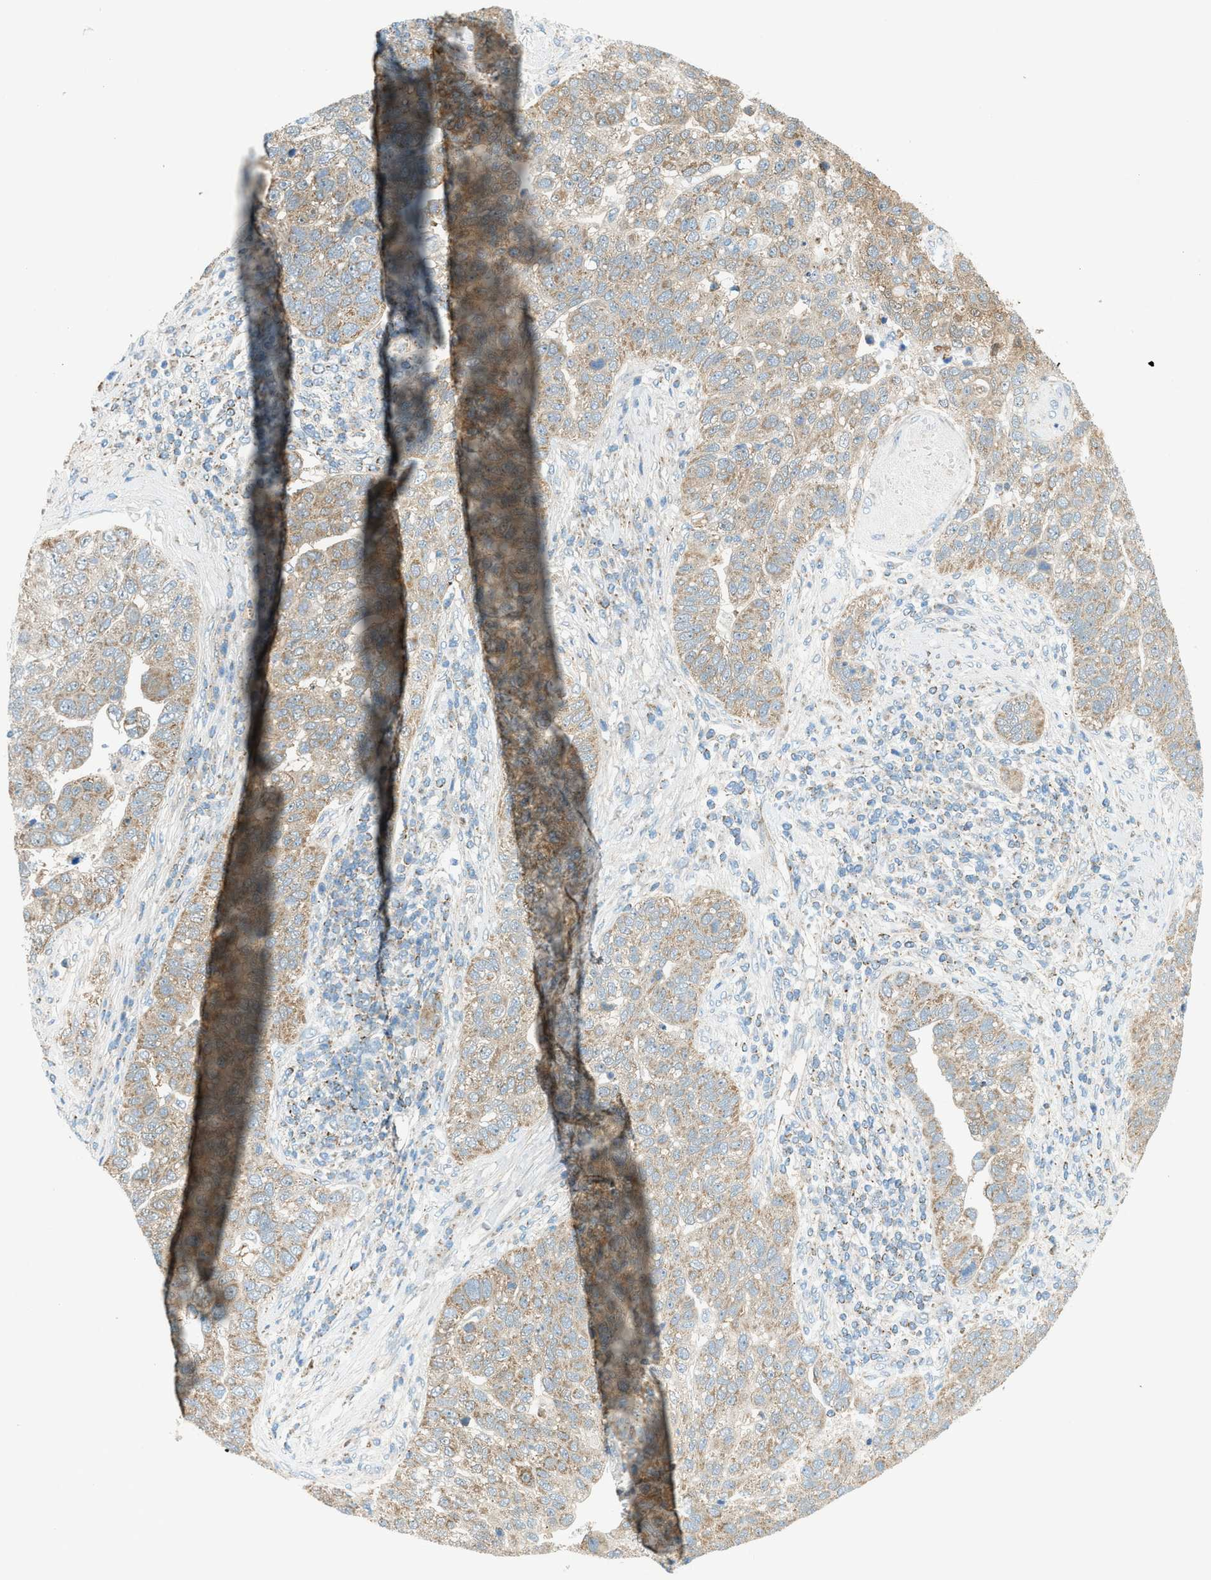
{"staining": {"intensity": "weak", "quantity": ">75%", "location": "cytoplasmic/membranous"}, "tissue": "pancreatic cancer", "cell_type": "Tumor cells", "image_type": "cancer", "snomed": [{"axis": "morphology", "description": "Adenocarcinoma, NOS"}, {"axis": "topography", "description": "Pancreas"}], "caption": "Protein staining of adenocarcinoma (pancreatic) tissue exhibits weak cytoplasmic/membranous staining in approximately >75% of tumor cells. (DAB (3,3'-diaminobenzidine) IHC, brown staining for protein, blue staining for nuclei).", "gene": "PIGG", "patient": {"sex": "female", "age": 61}}